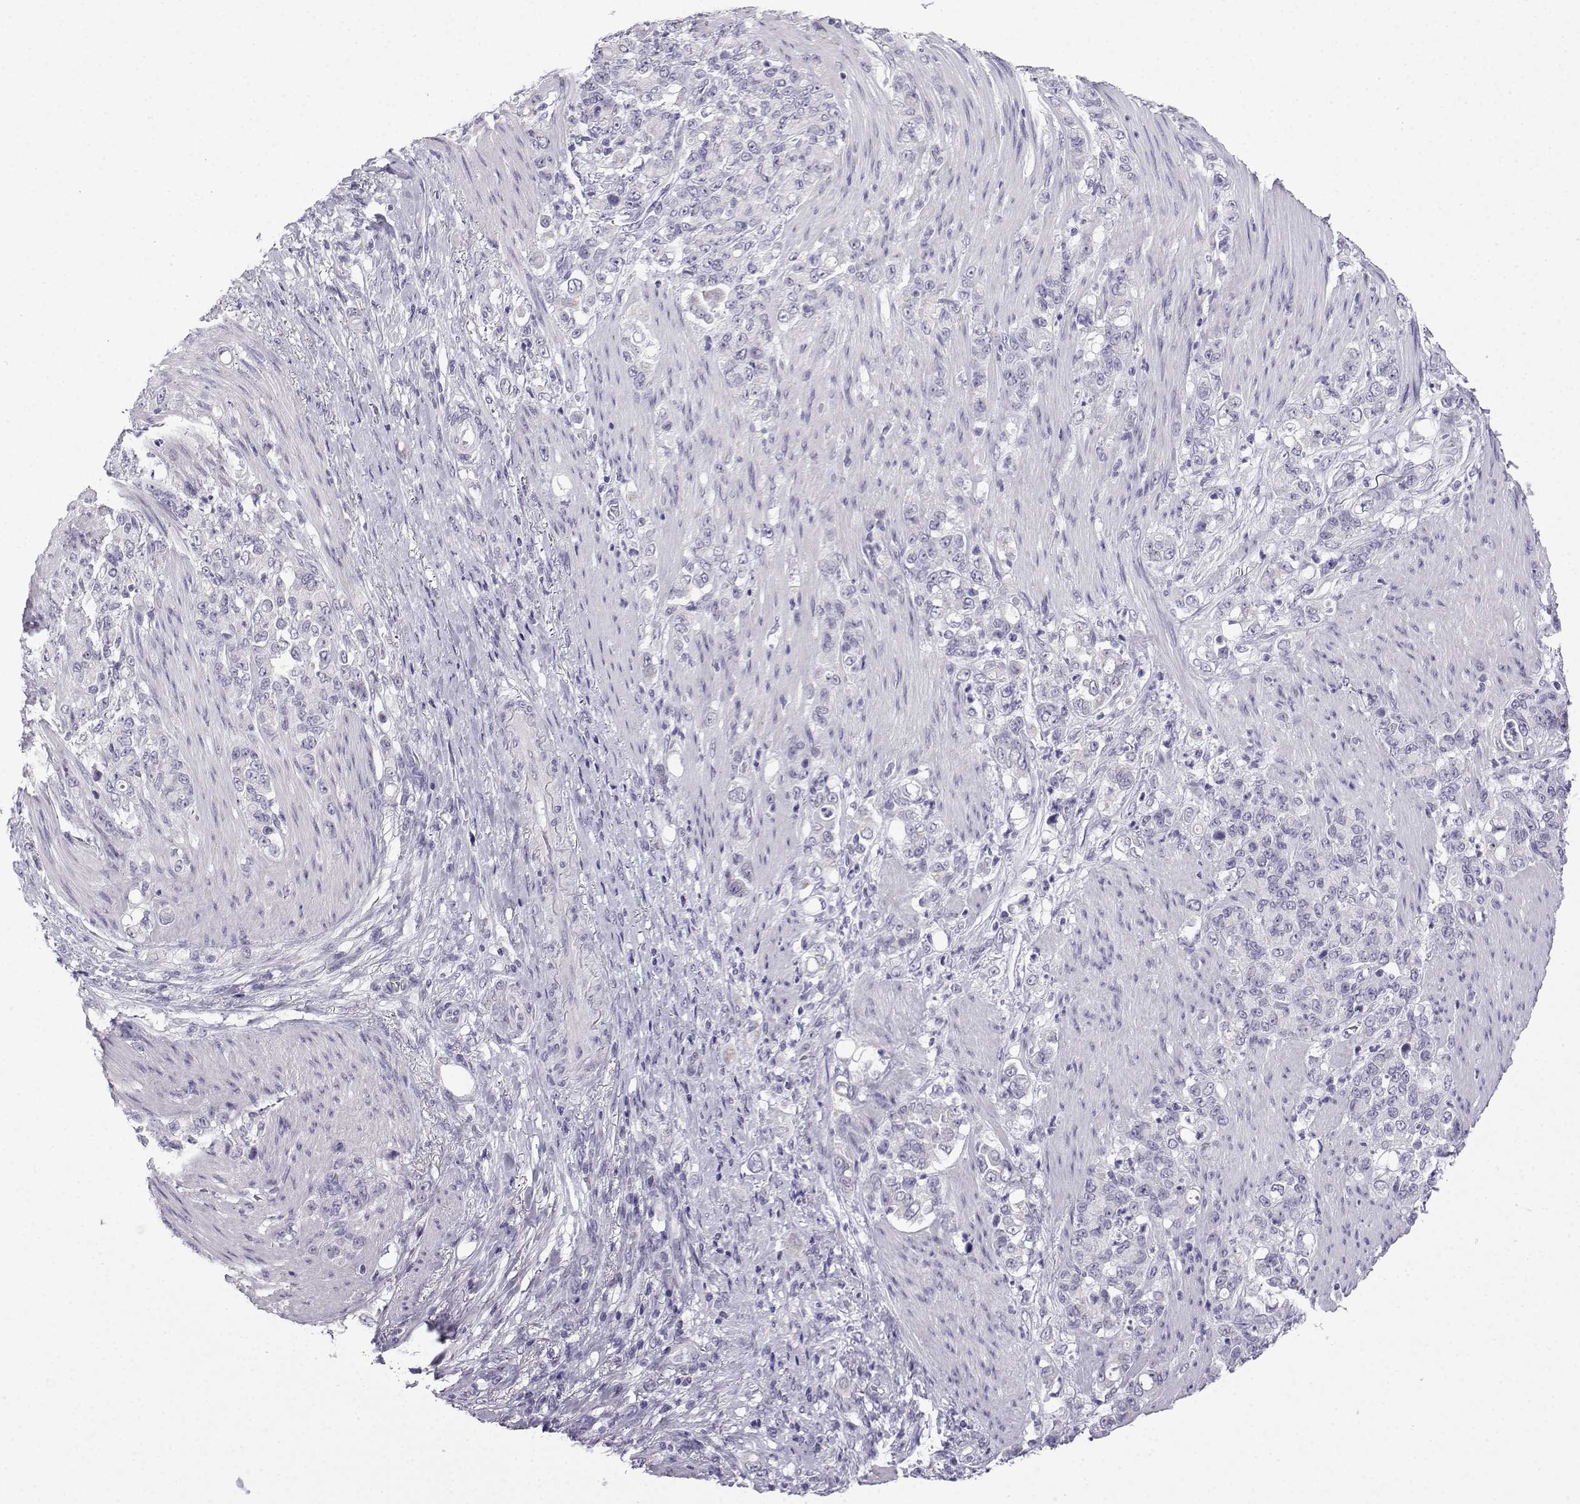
{"staining": {"intensity": "negative", "quantity": "none", "location": "none"}, "tissue": "stomach cancer", "cell_type": "Tumor cells", "image_type": "cancer", "snomed": [{"axis": "morphology", "description": "Adenocarcinoma, NOS"}, {"axis": "topography", "description": "Stomach"}], "caption": "Stomach adenocarcinoma stained for a protein using immunohistochemistry displays no staining tumor cells.", "gene": "ACRBP", "patient": {"sex": "female", "age": 79}}